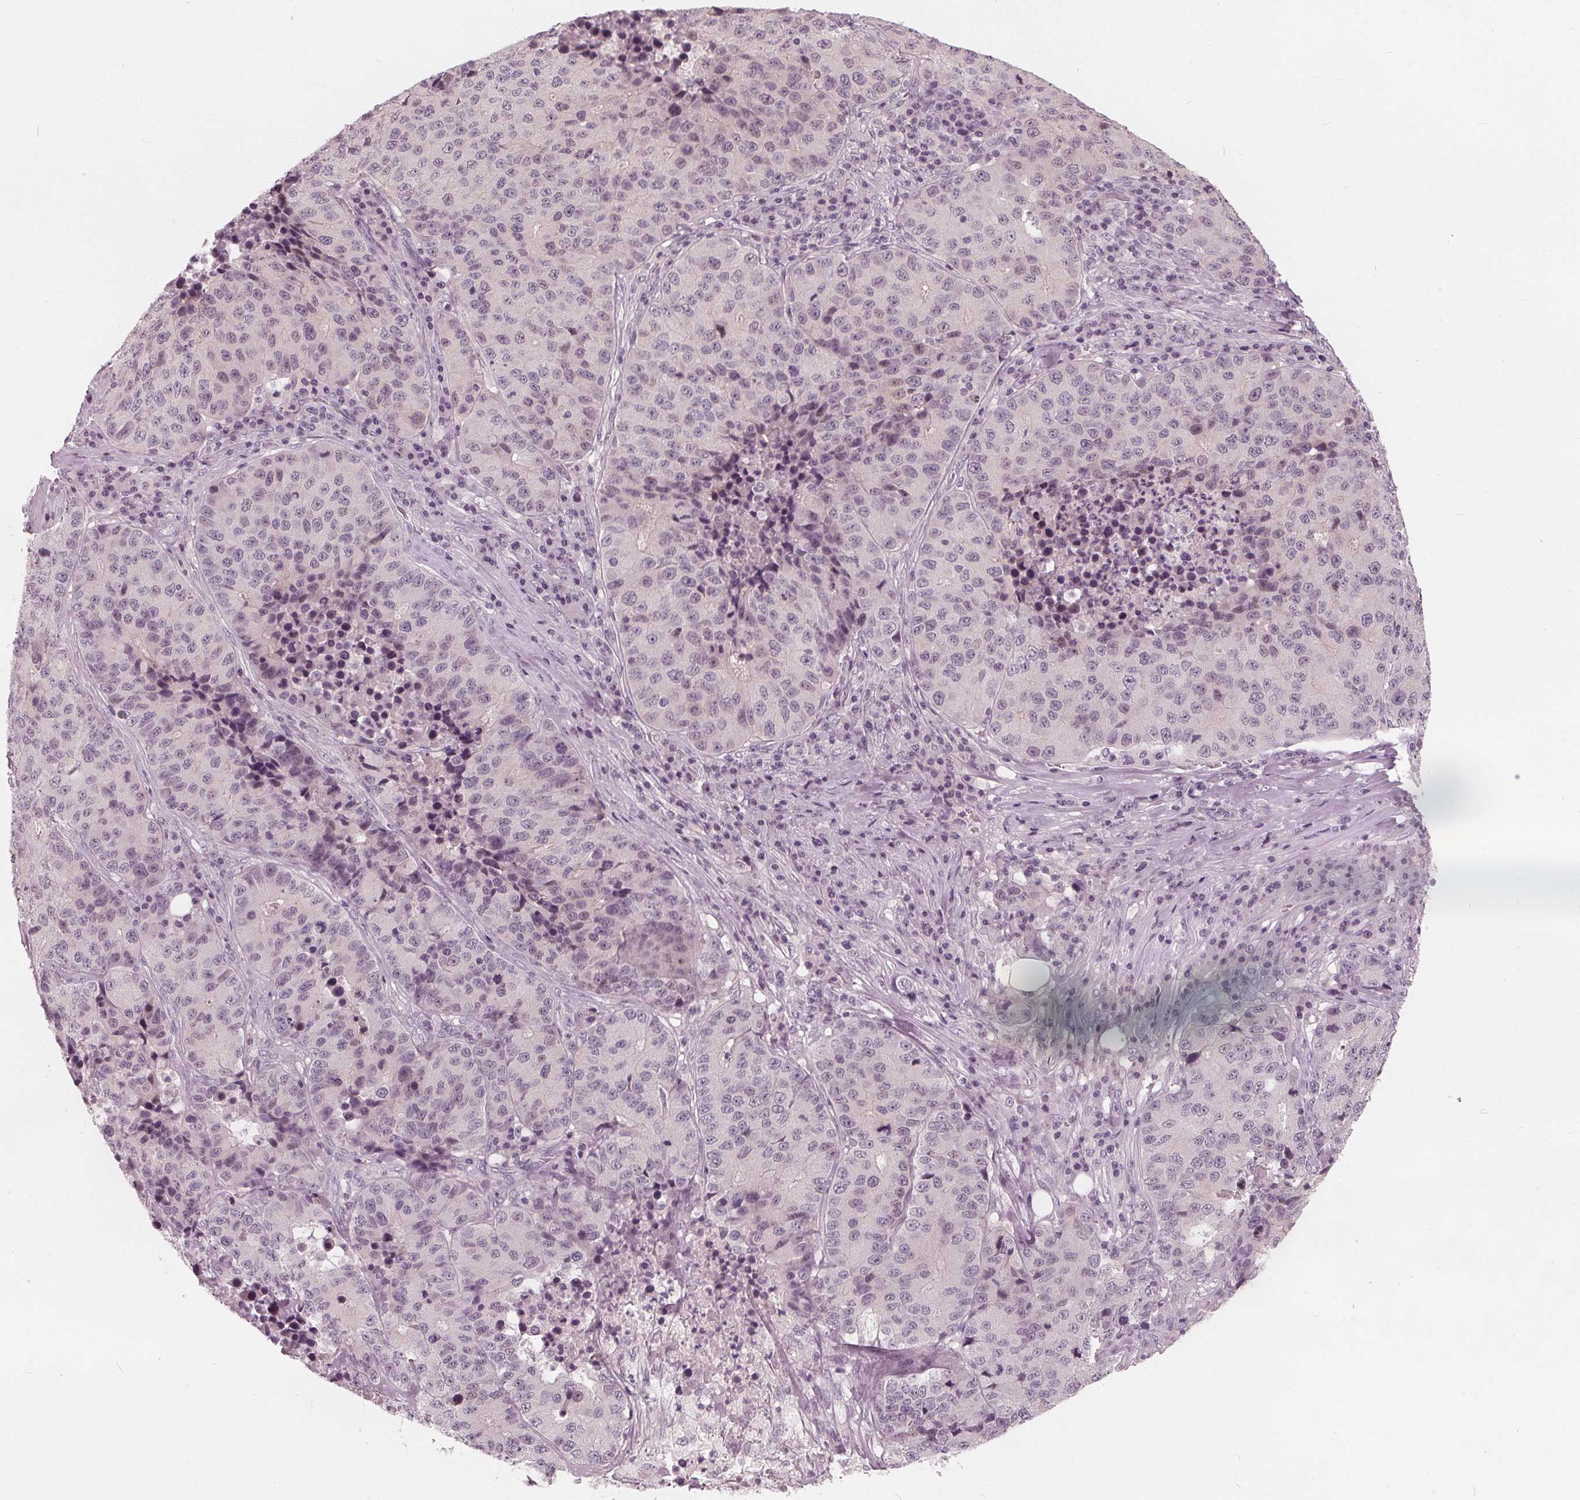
{"staining": {"intensity": "negative", "quantity": "none", "location": "none"}, "tissue": "stomach cancer", "cell_type": "Tumor cells", "image_type": "cancer", "snomed": [{"axis": "morphology", "description": "Adenocarcinoma, NOS"}, {"axis": "topography", "description": "Stomach"}], "caption": "Immunohistochemistry of human stomach adenocarcinoma displays no positivity in tumor cells.", "gene": "SAT2", "patient": {"sex": "male", "age": 71}}